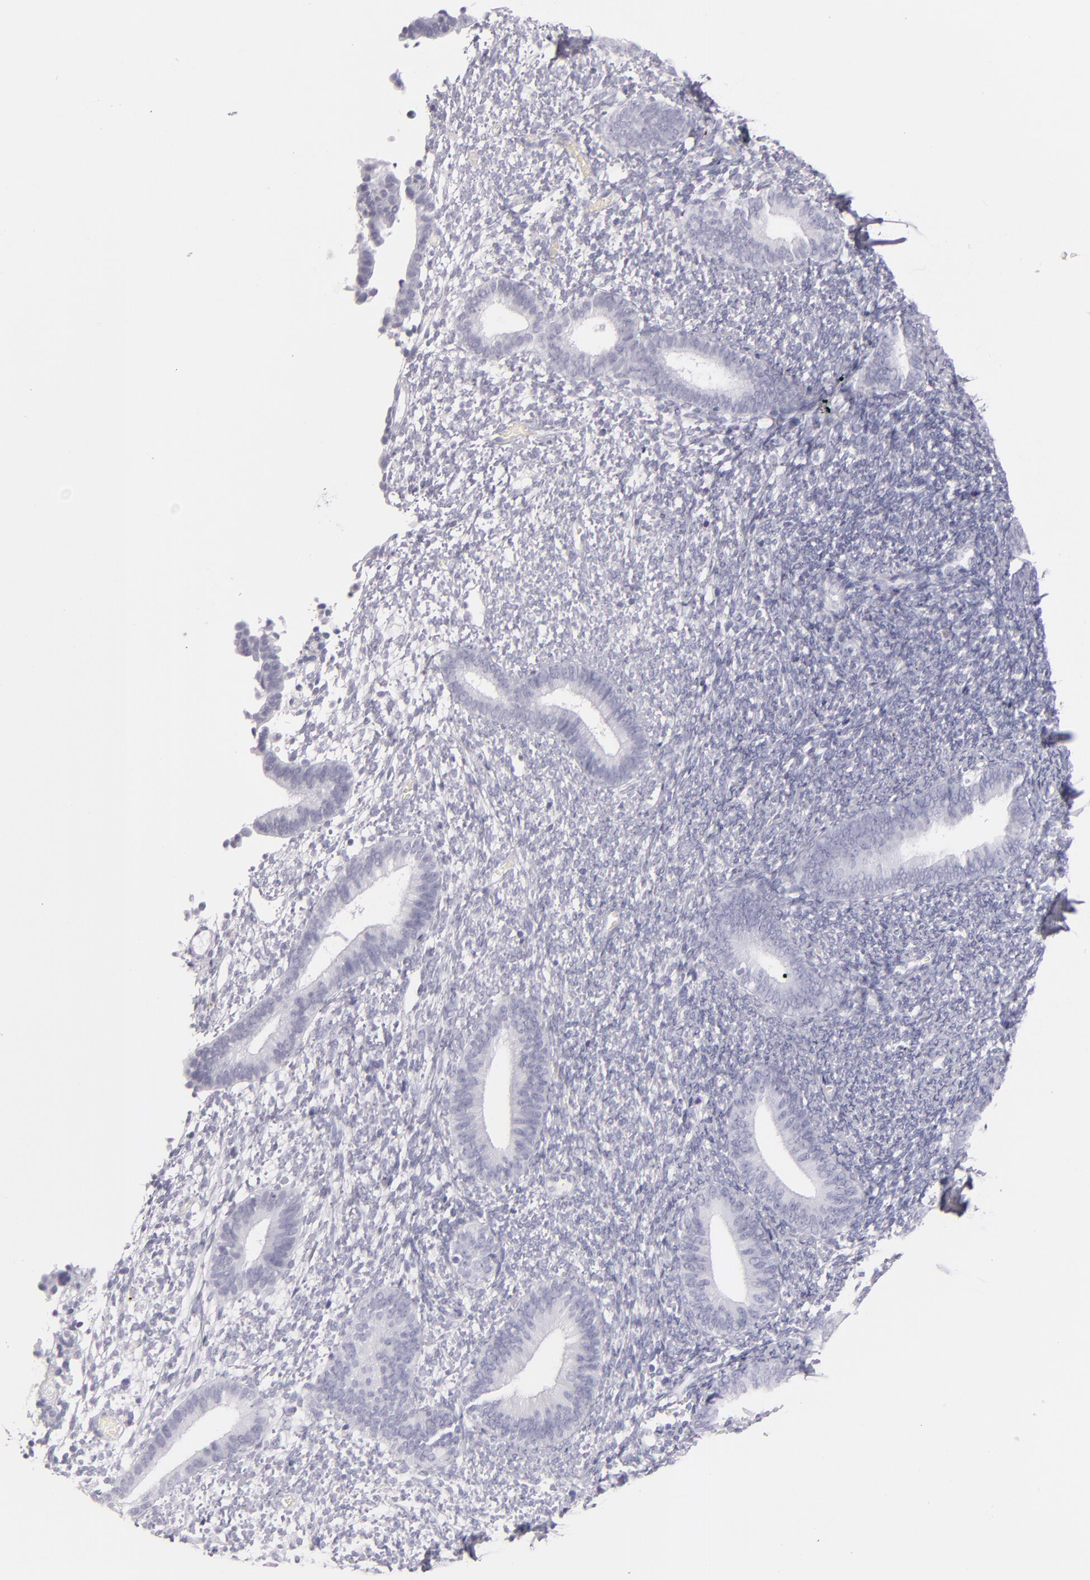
{"staining": {"intensity": "negative", "quantity": "none", "location": "none"}, "tissue": "endometrium", "cell_type": "Cells in endometrial stroma", "image_type": "normal", "snomed": [{"axis": "morphology", "description": "Normal tissue, NOS"}, {"axis": "topography", "description": "Smooth muscle"}, {"axis": "topography", "description": "Endometrium"}], "caption": "Endometrium stained for a protein using immunohistochemistry displays no positivity cells in endometrial stroma.", "gene": "TPSD1", "patient": {"sex": "female", "age": 57}}